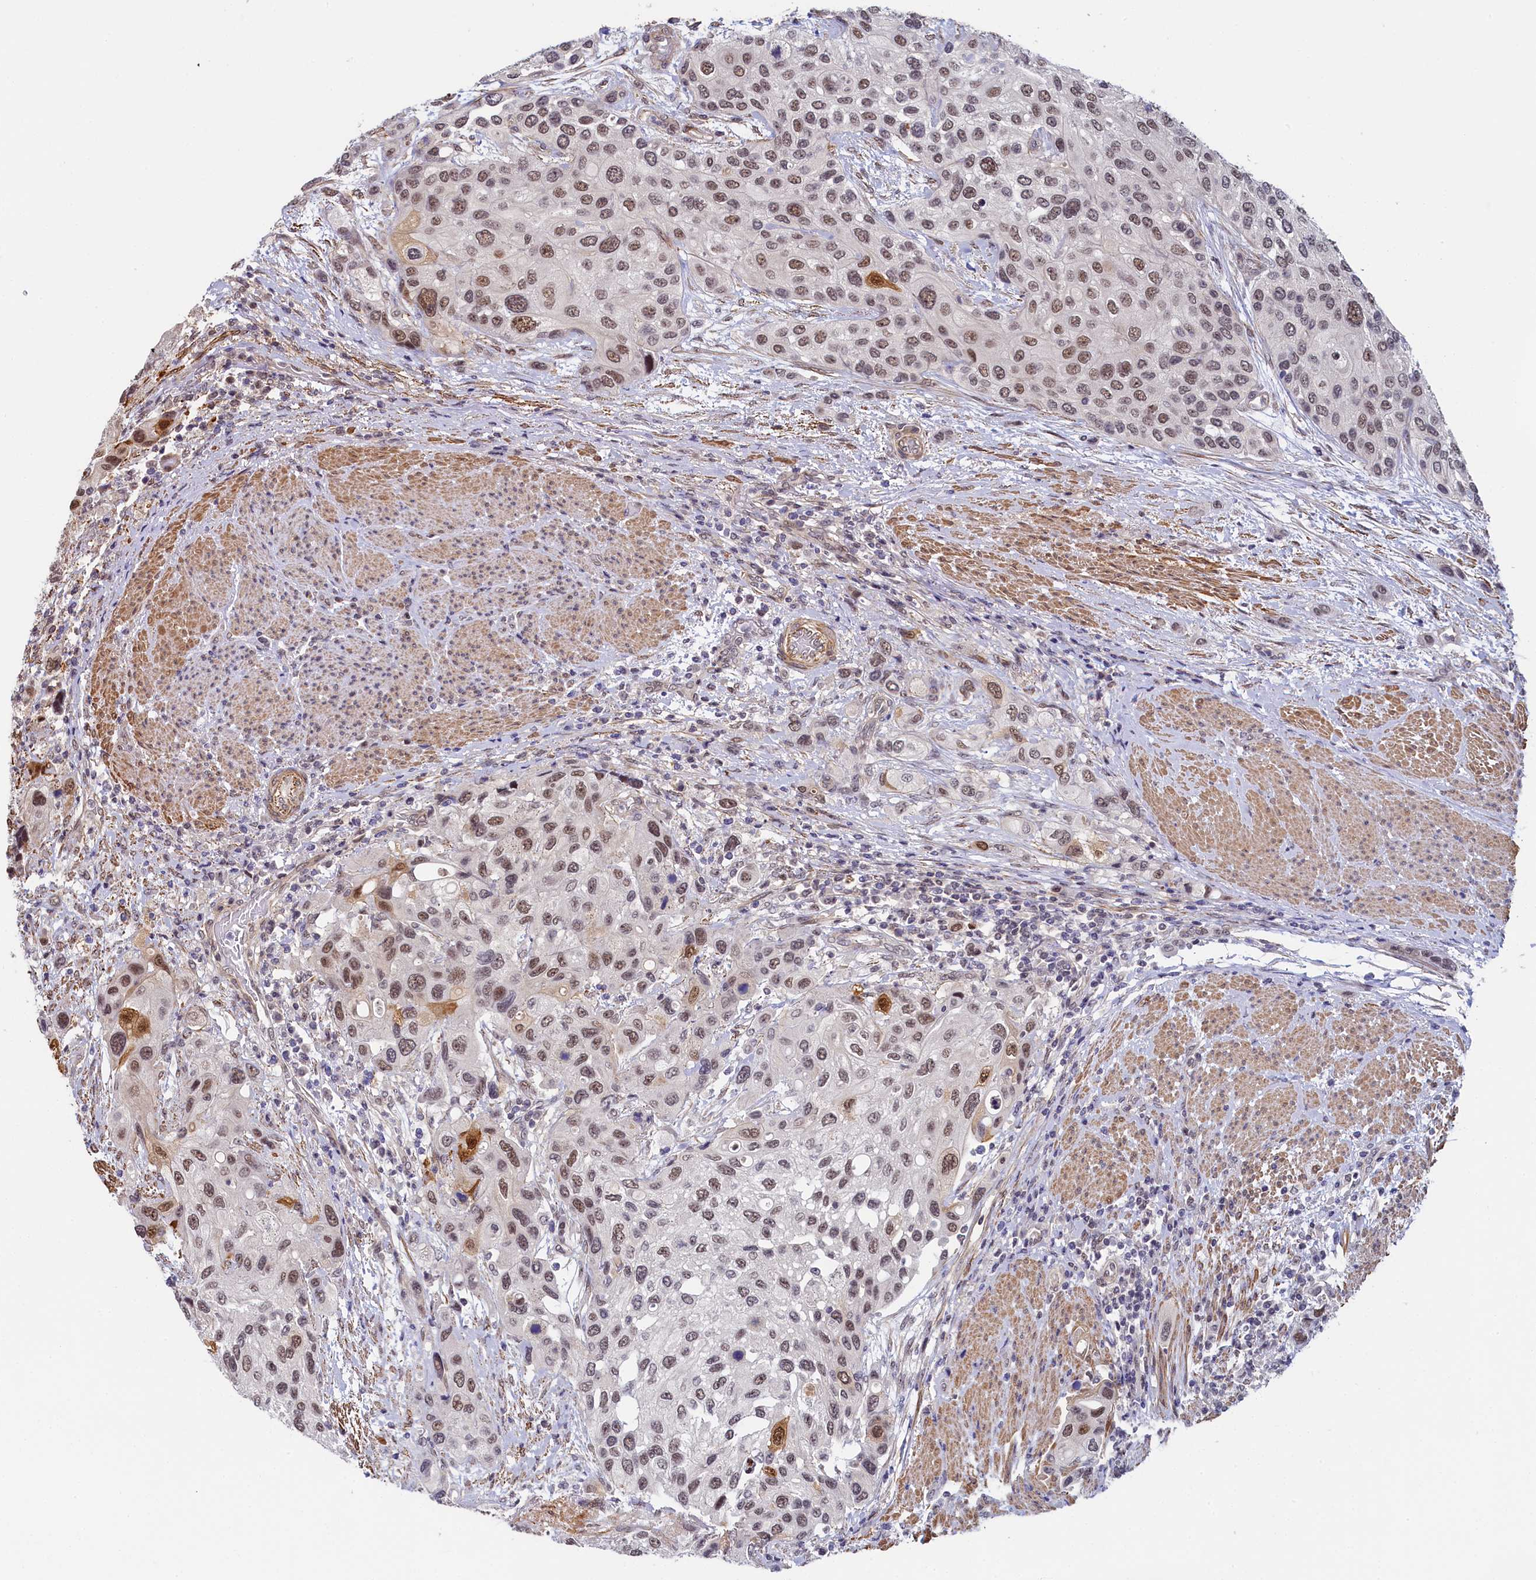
{"staining": {"intensity": "moderate", "quantity": "25%-75%", "location": "nuclear"}, "tissue": "urothelial cancer", "cell_type": "Tumor cells", "image_type": "cancer", "snomed": [{"axis": "morphology", "description": "Normal tissue, NOS"}, {"axis": "morphology", "description": "Urothelial carcinoma, High grade"}, {"axis": "topography", "description": "Vascular tissue"}, {"axis": "topography", "description": "Urinary bladder"}], "caption": "Urothelial carcinoma (high-grade) stained with a protein marker exhibits moderate staining in tumor cells.", "gene": "INTS14", "patient": {"sex": "female", "age": 56}}